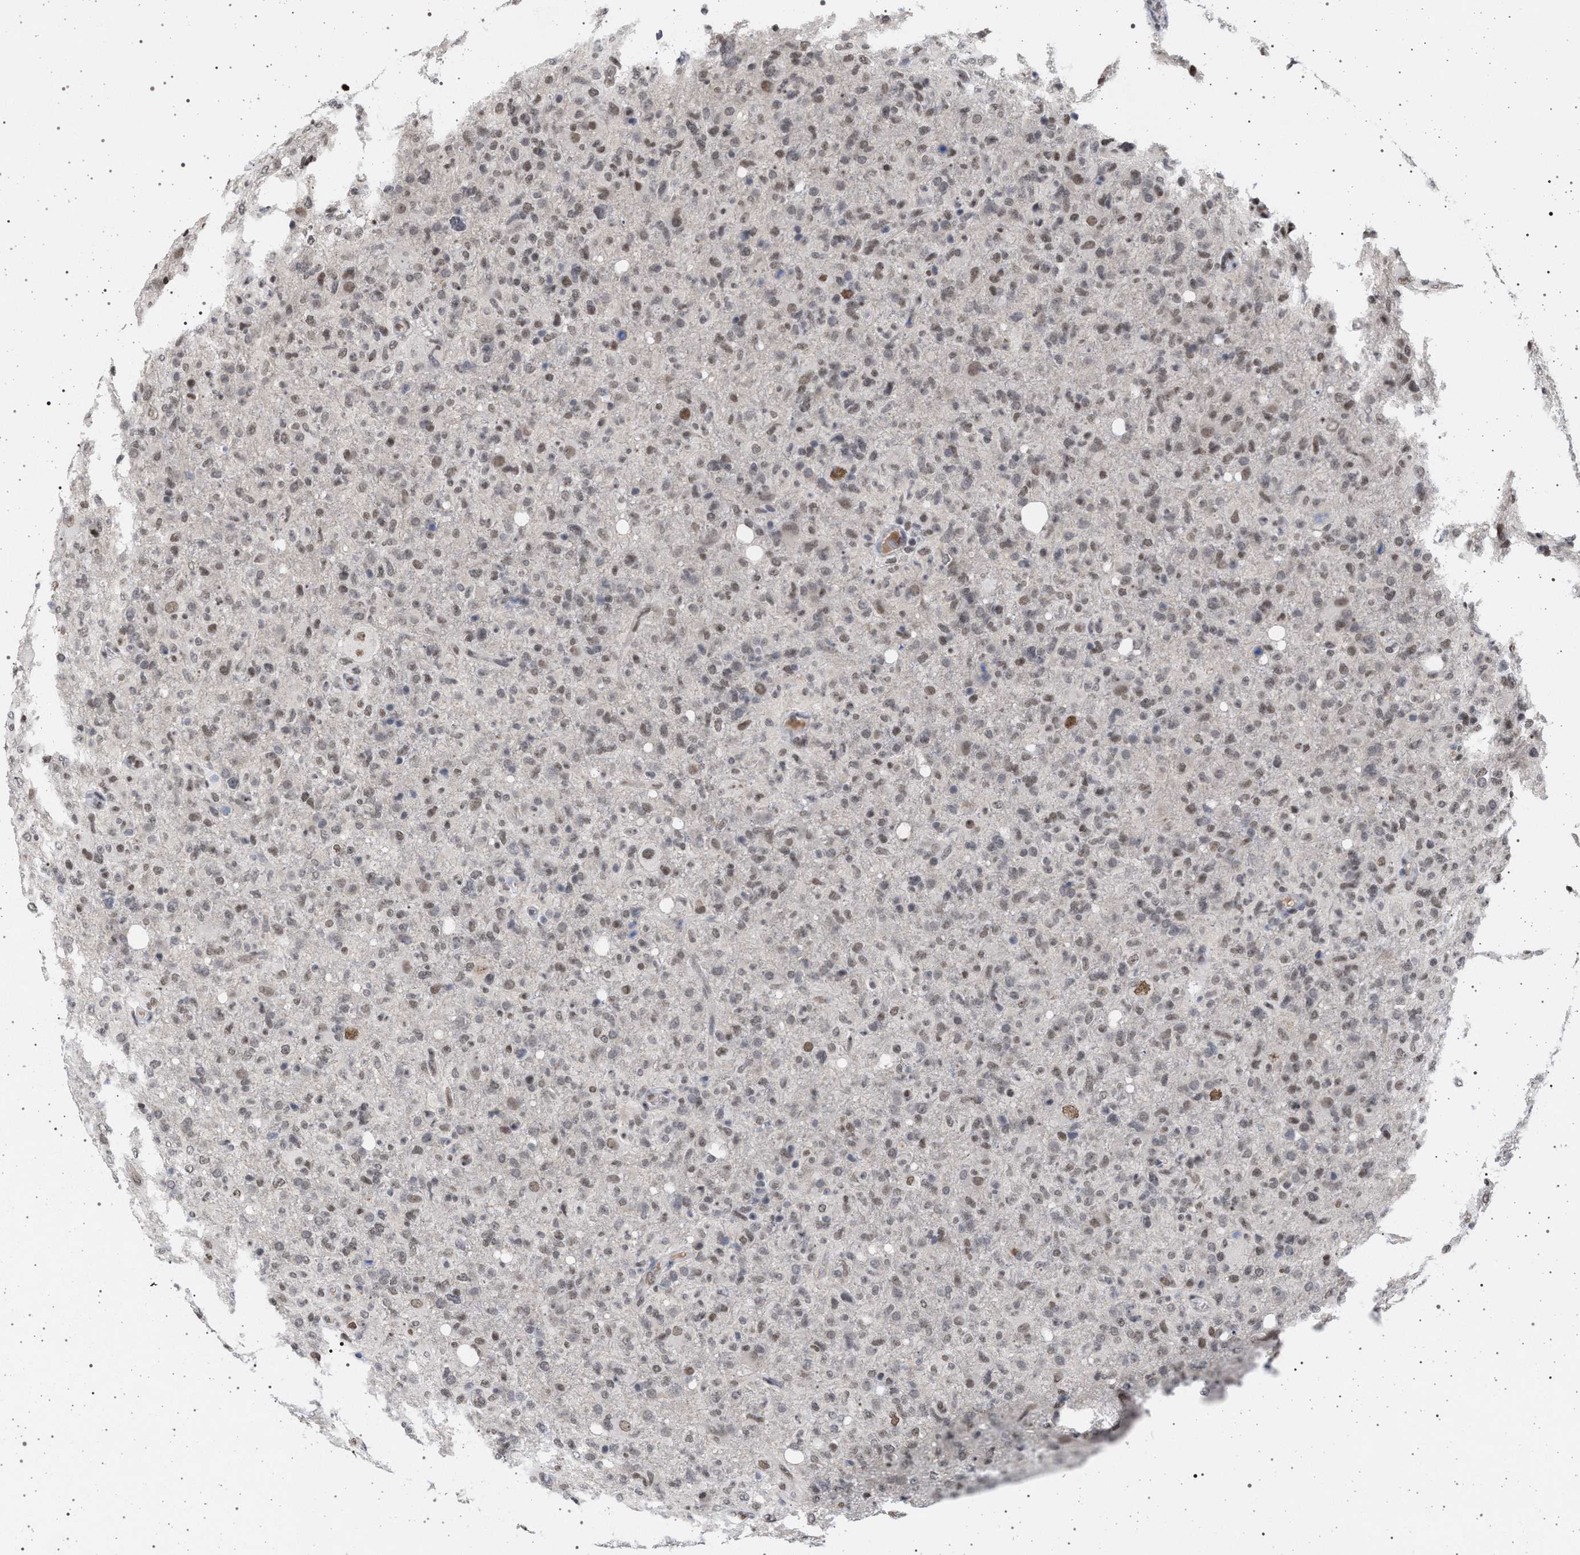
{"staining": {"intensity": "weak", "quantity": ">75%", "location": "nuclear"}, "tissue": "glioma", "cell_type": "Tumor cells", "image_type": "cancer", "snomed": [{"axis": "morphology", "description": "Glioma, malignant, High grade"}, {"axis": "topography", "description": "Brain"}], "caption": "Protein expression analysis of glioma shows weak nuclear positivity in about >75% of tumor cells.", "gene": "PHF12", "patient": {"sex": "female", "age": 57}}